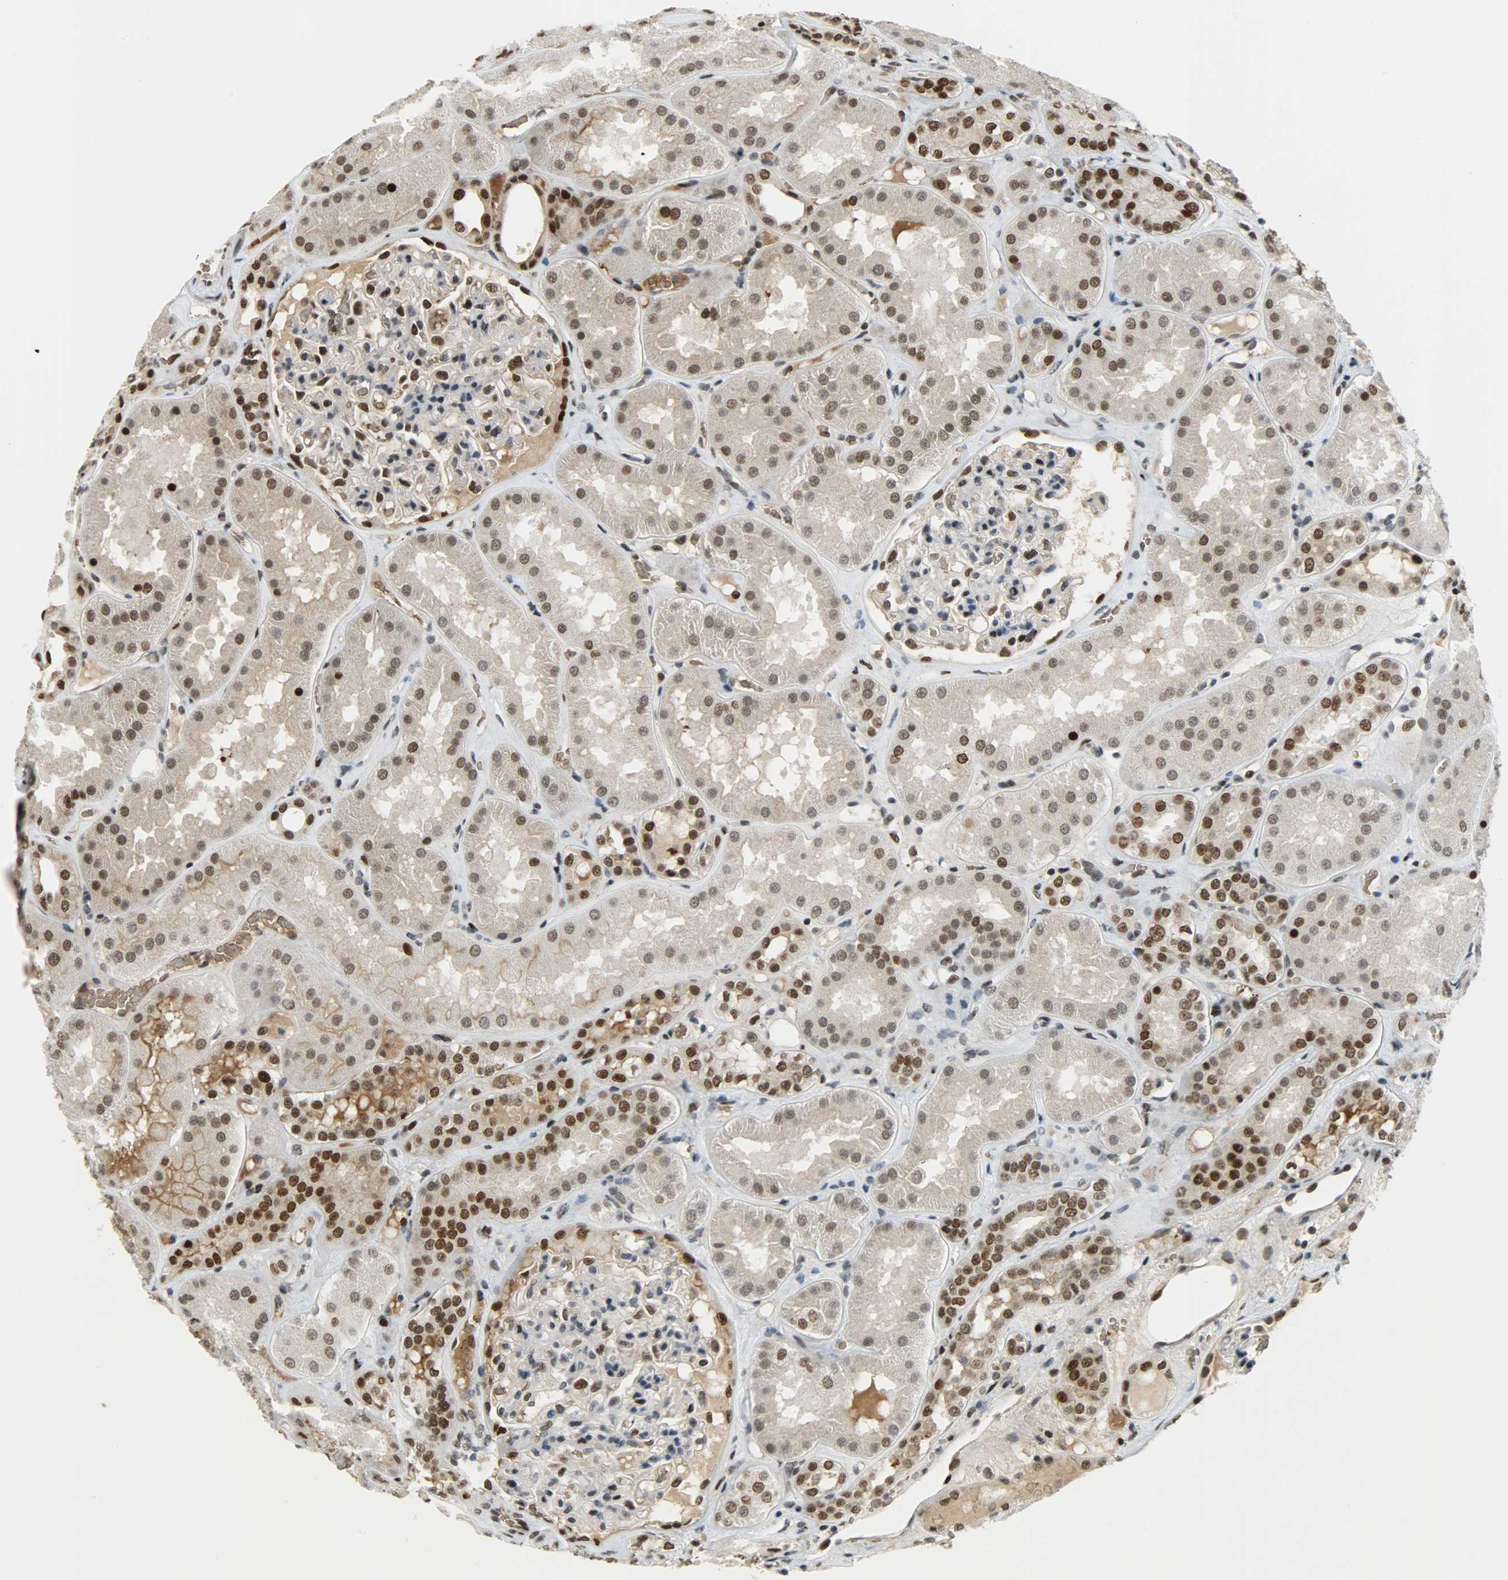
{"staining": {"intensity": "strong", "quantity": ">75%", "location": "nuclear"}, "tissue": "kidney", "cell_type": "Cells in glomeruli", "image_type": "normal", "snomed": [{"axis": "morphology", "description": "Normal tissue, NOS"}, {"axis": "topography", "description": "Kidney"}], "caption": "DAB immunohistochemical staining of normal kidney demonstrates strong nuclear protein expression in approximately >75% of cells in glomeruli.", "gene": "SNAI1", "patient": {"sex": "female", "age": 56}}